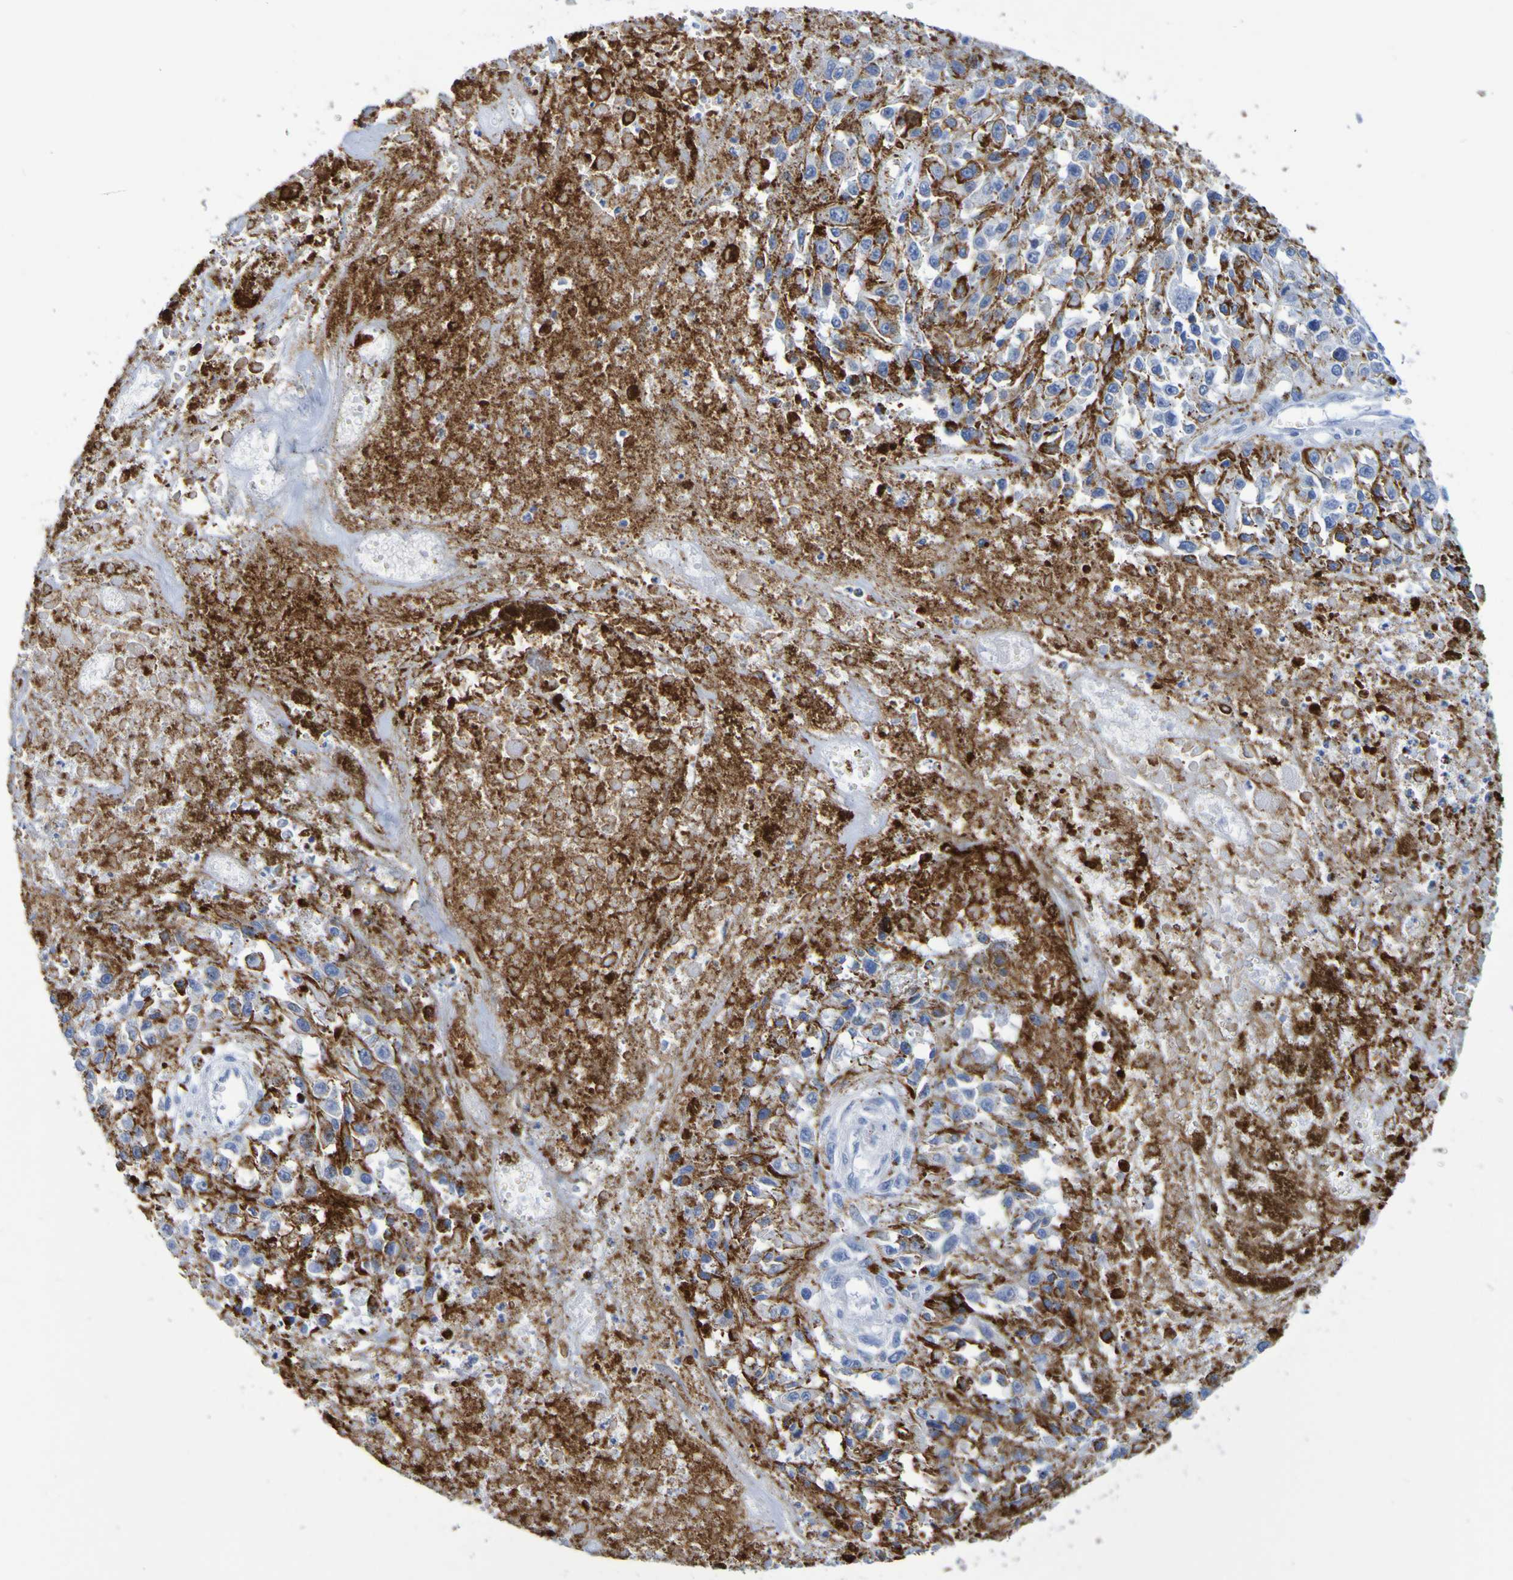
{"staining": {"intensity": "negative", "quantity": "none", "location": "none"}, "tissue": "melanoma", "cell_type": "Tumor cells", "image_type": "cancer", "snomed": [{"axis": "morphology", "description": "Malignant melanoma, Metastatic site"}, {"axis": "topography", "description": "Lymph node"}], "caption": "DAB immunohistochemical staining of malignant melanoma (metastatic site) demonstrates no significant positivity in tumor cells.", "gene": "DPEP1", "patient": {"sex": "male", "age": 59}}